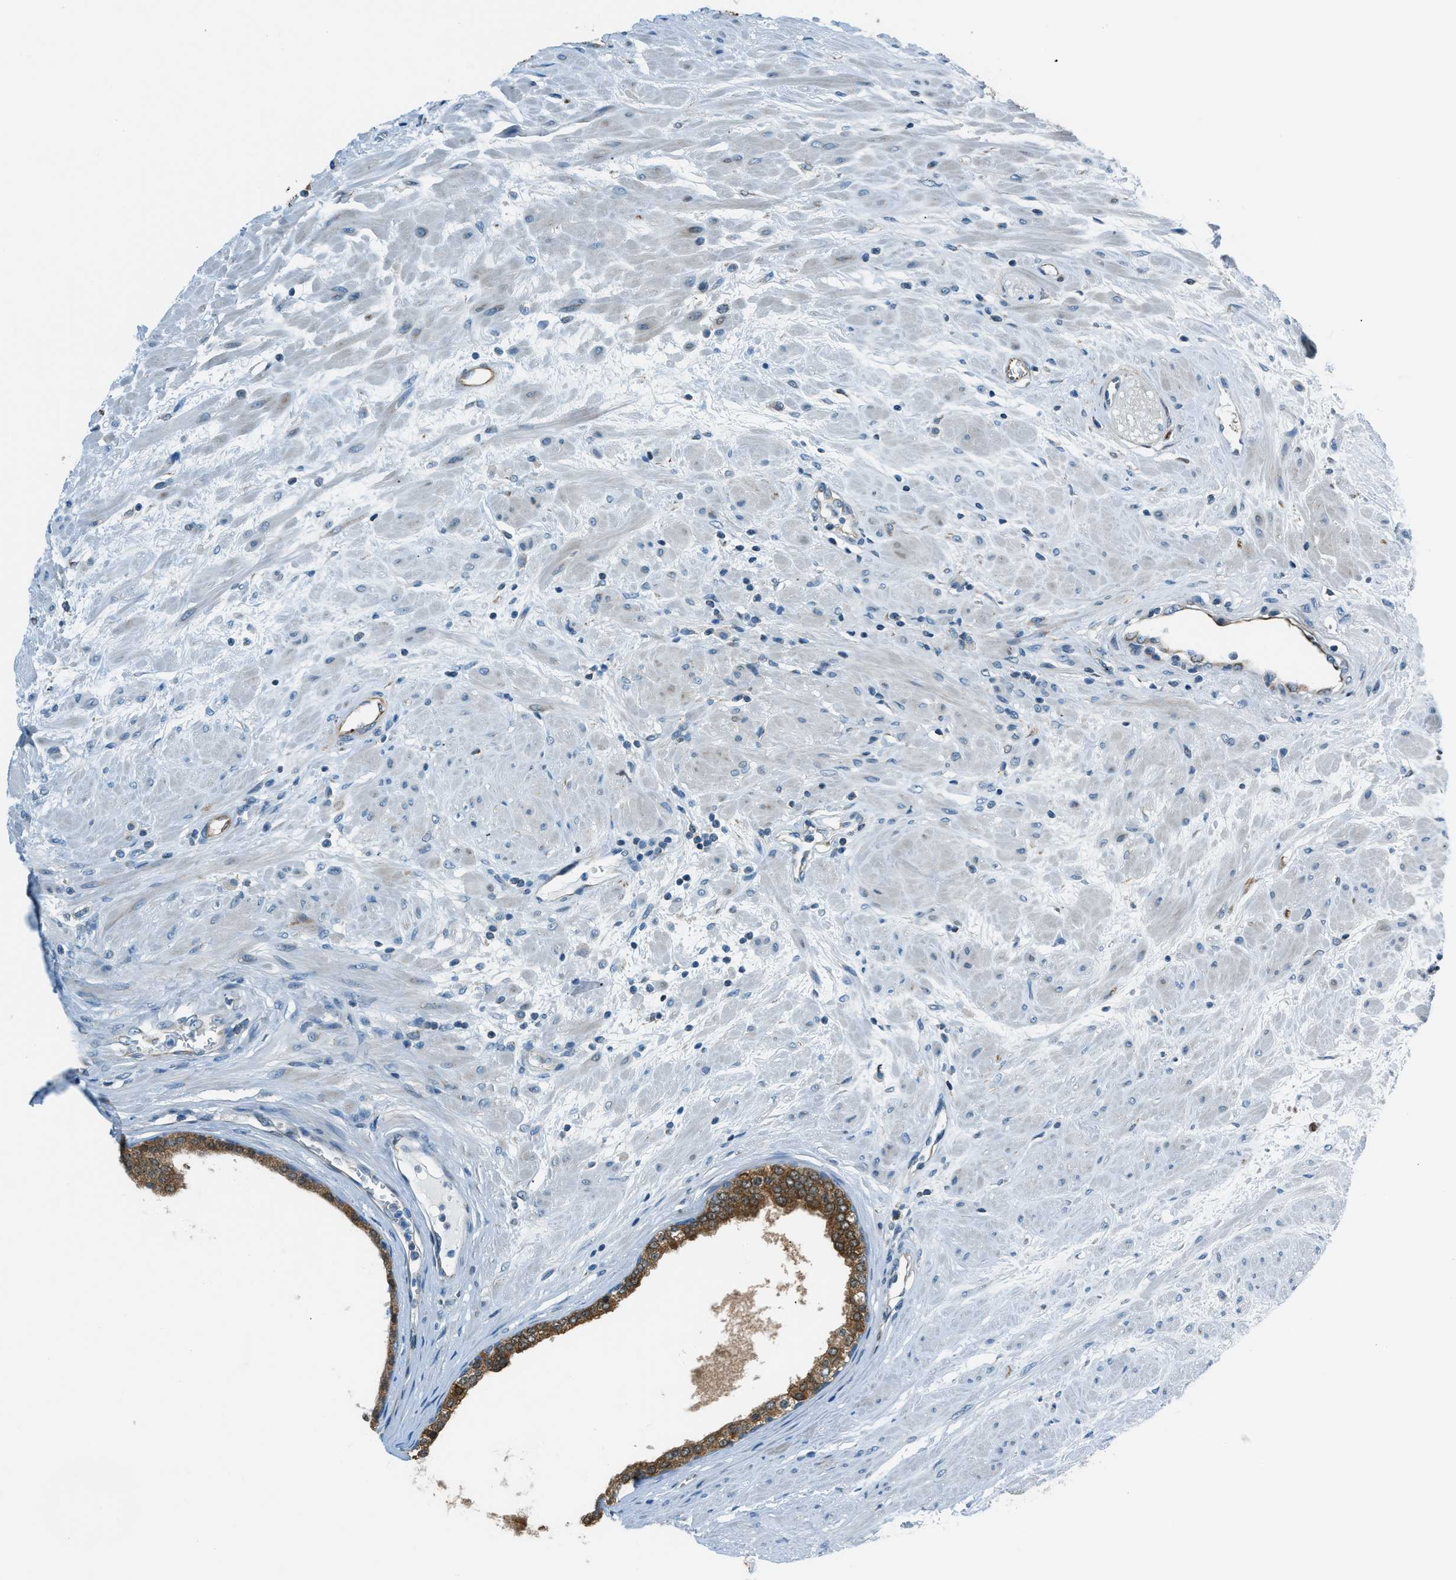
{"staining": {"intensity": "moderate", "quantity": ">75%", "location": "cytoplasmic/membranous"}, "tissue": "prostate cancer", "cell_type": "Tumor cells", "image_type": "cancer", "snomed": [{"axis": "morphology", "description": "Adenocarcinoma, Low grade"}, {"axis": "topography", "description": "Prostate"}], "caption": "Tumor cells demonstrate moderate cytoplasmic/membranous staining in approximately >75% of cells in prostate adenocarcinoma (low-grade).", "gene": "PIGG", "patient": {"sex": "male", "age": 63}}